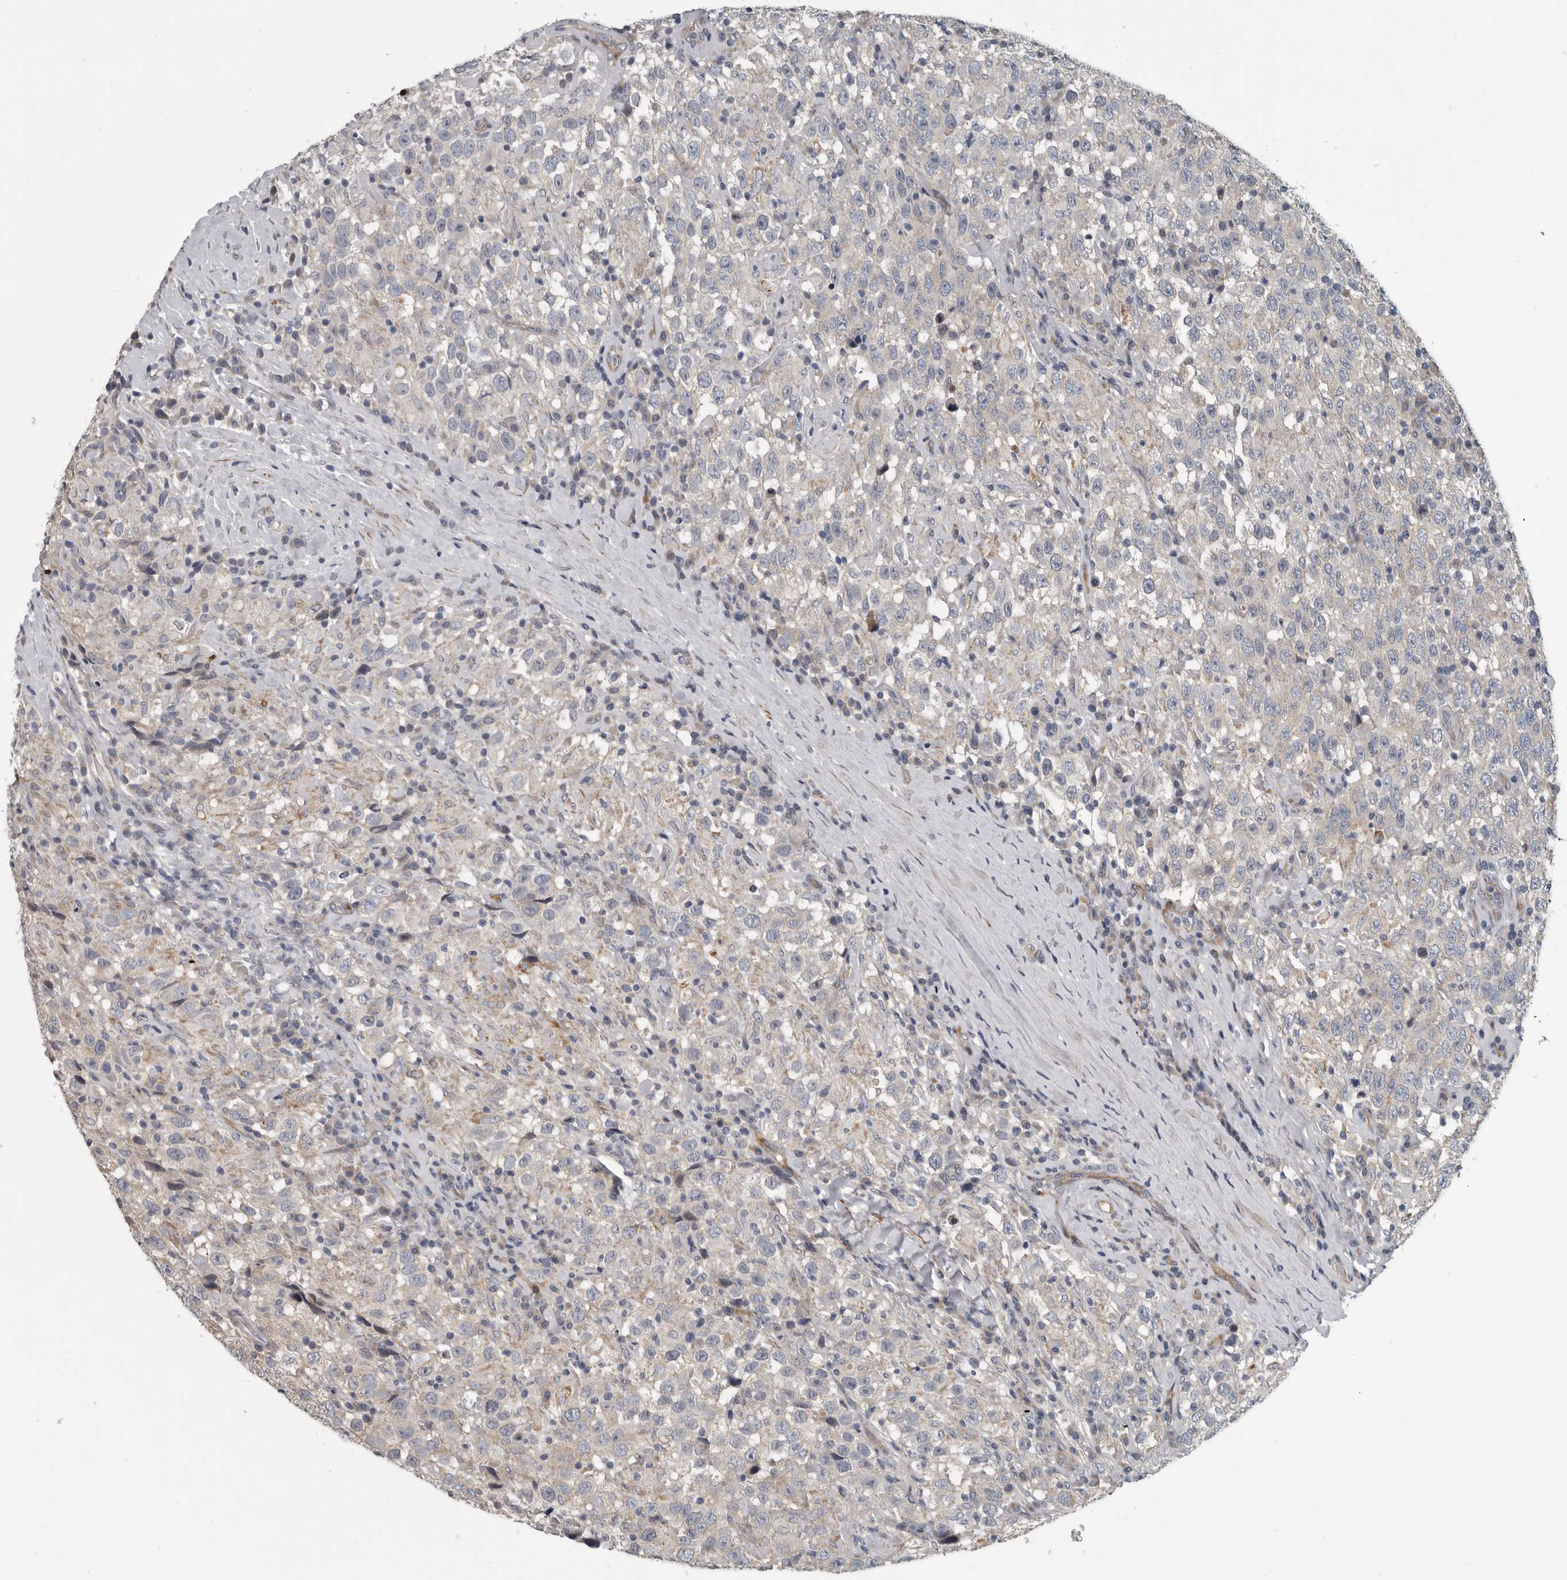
{"staining": {"intensity": "weak", "quantity": "<25%", "location": "cytoplasmic/membranous"}, "tissue": "testis cancer", "cell_type": "Tumor cells", "image_type": "cancer", "snomed": [{"axis": "morphology", "description": "Seminoma, NOS"}, {"axis": "topography", "description": "Testis"}], "caption": "Tumor cells show no significant protein positivity in testis cancer.", "gene": "DPY19L4", "patient": {"sex": "male", "age": 41}}